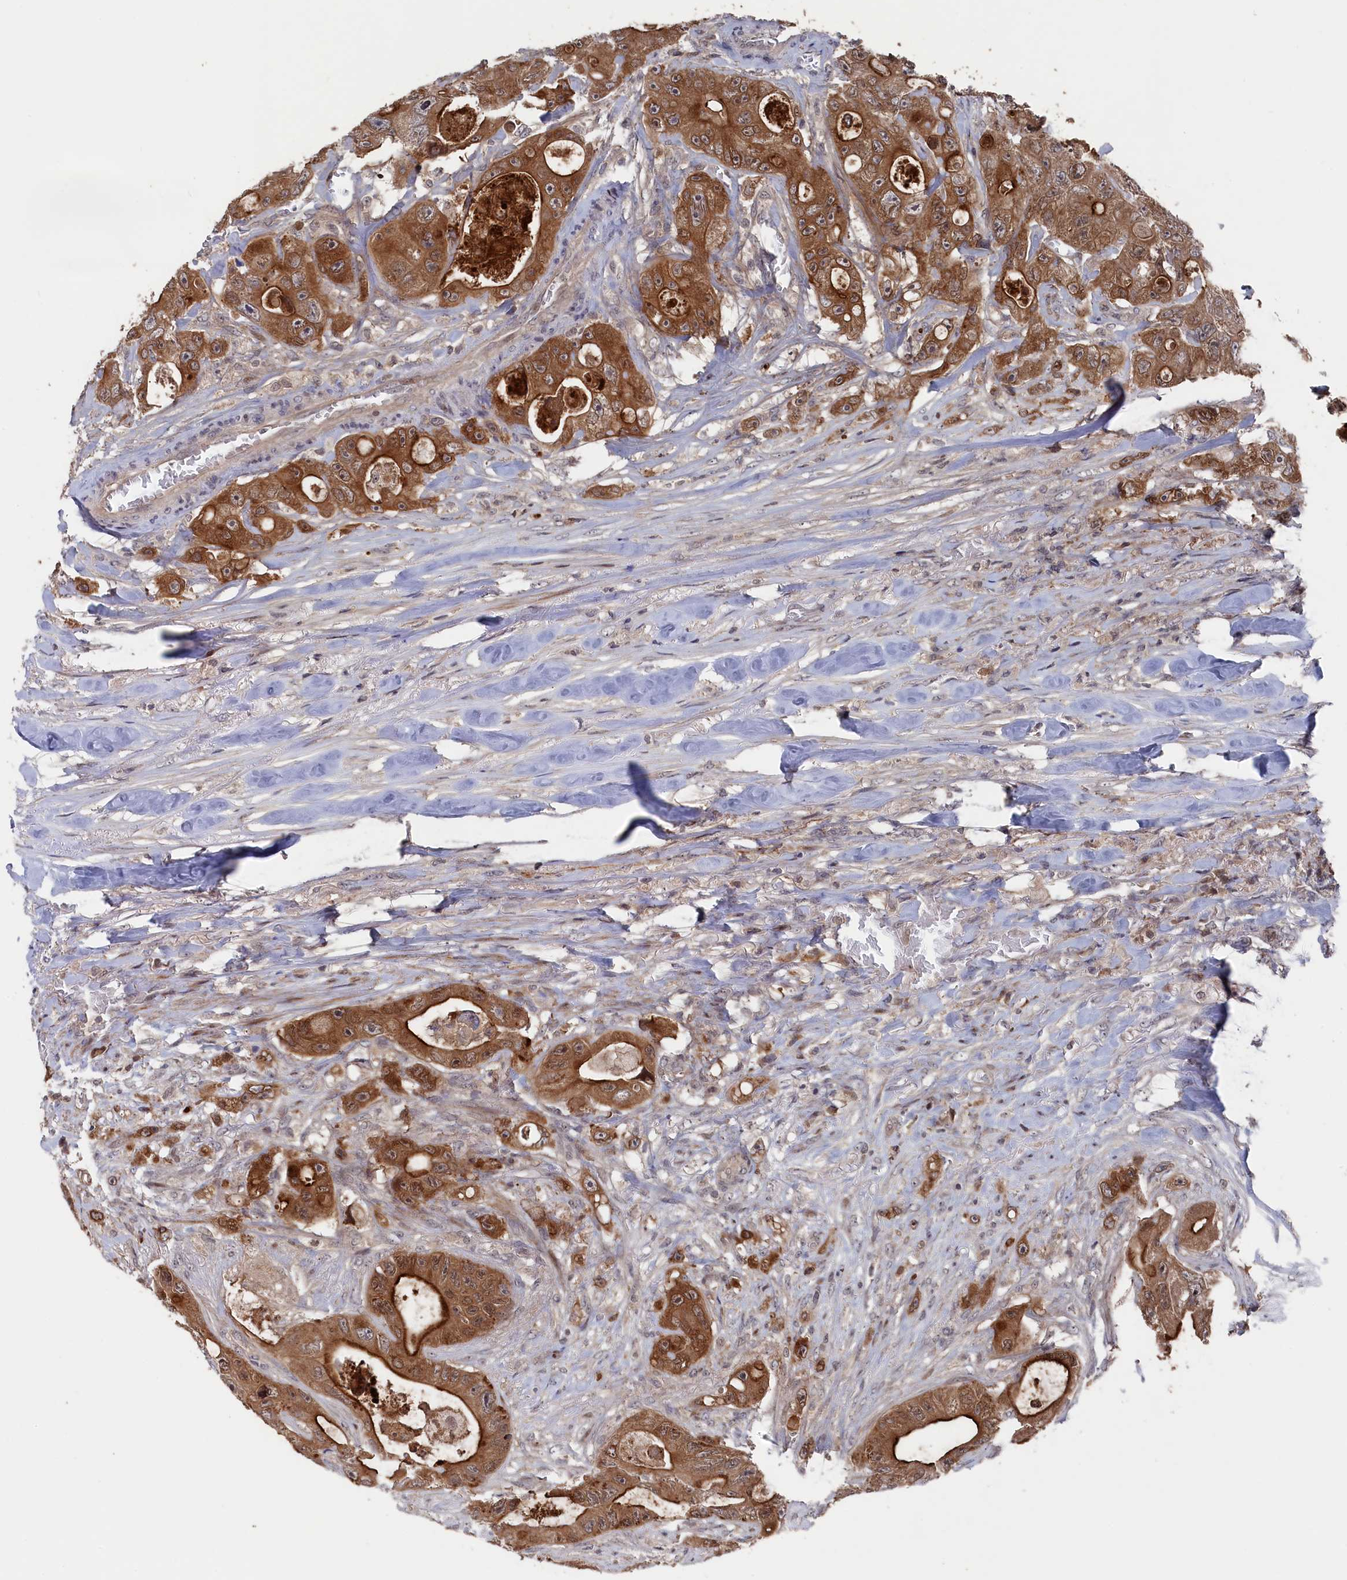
{"staining": {"intensity": "moderate", "quantity": ">75%", "location": "cytoplasmic/membranous"}, "tissue": "colorectal cancer", "cell_type": "Tumor cells", "image_type": "cancer", "snomed": [{"axis": "morphology", "description": "Adenocarcinoma, NOS"}, {"axis": "topography", "description": "Colon"}], "caption": "Immunohistochemical staining of colorectal cancer demonstrates medium levels of moderate cytoplasmic/membranous protein positivity in approximately >75% of tumor cells.", "gene": "TMC5", "patient": {"sex": "female", "age": 46}}